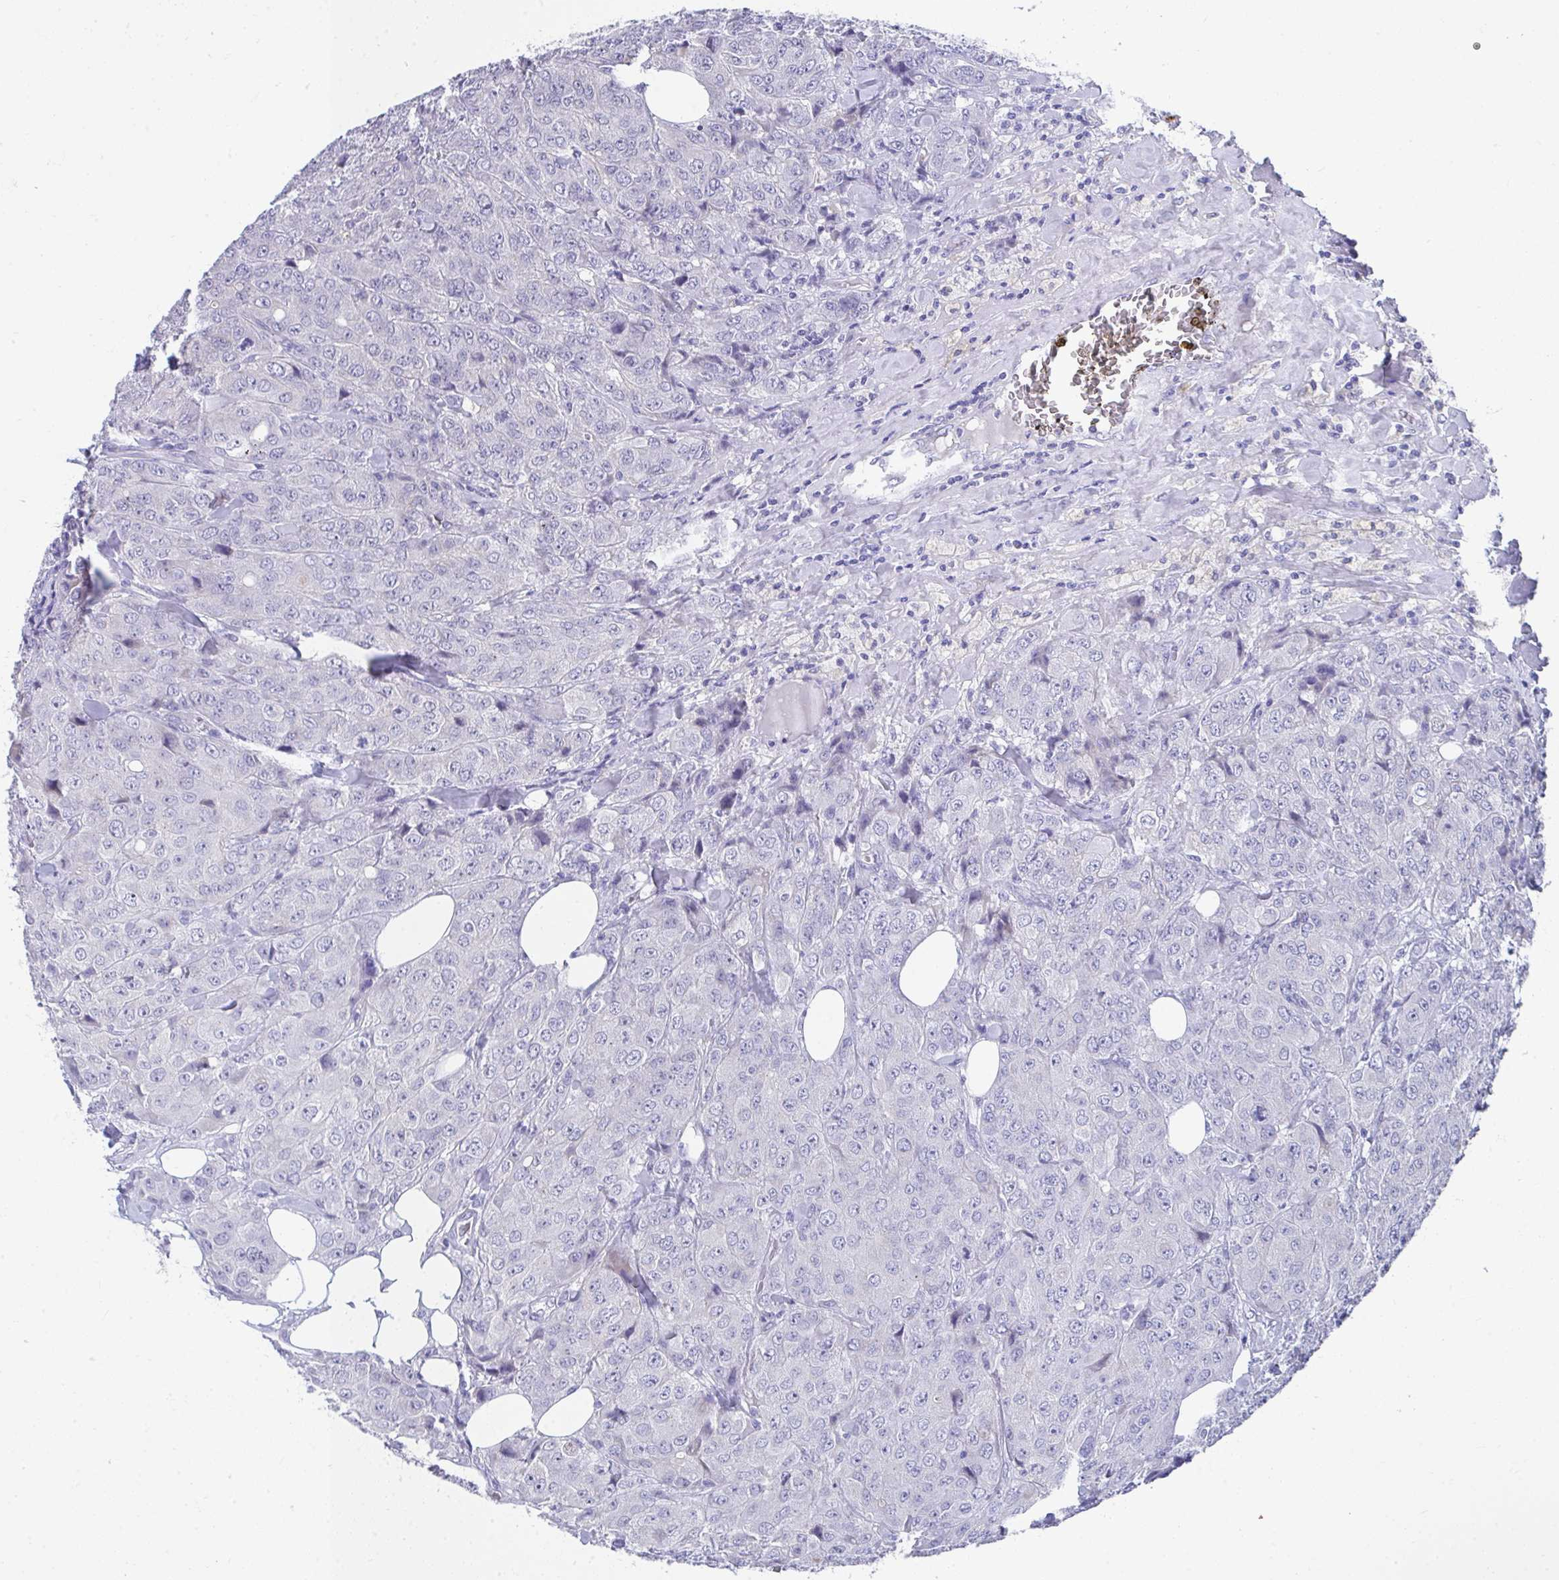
{"staining": {"intensity": "negative", "quantity": "none", "location": "none"}, "tissue": "breast cancer", "cell_type": "Tumor cells", "image_type": "cancer", "snomed": [{"axis": "morphology", "description": "Duct carcinoma"}, {"axis": "topography", "description": "Breast"}], "caption": "Immunohistochemistry of breast cancer (invasive ductal carcinoma) exhibits no staining in tumor cells.", "gene": "TMPRSS2", "patient": {"sex": "female", "age": 43}}